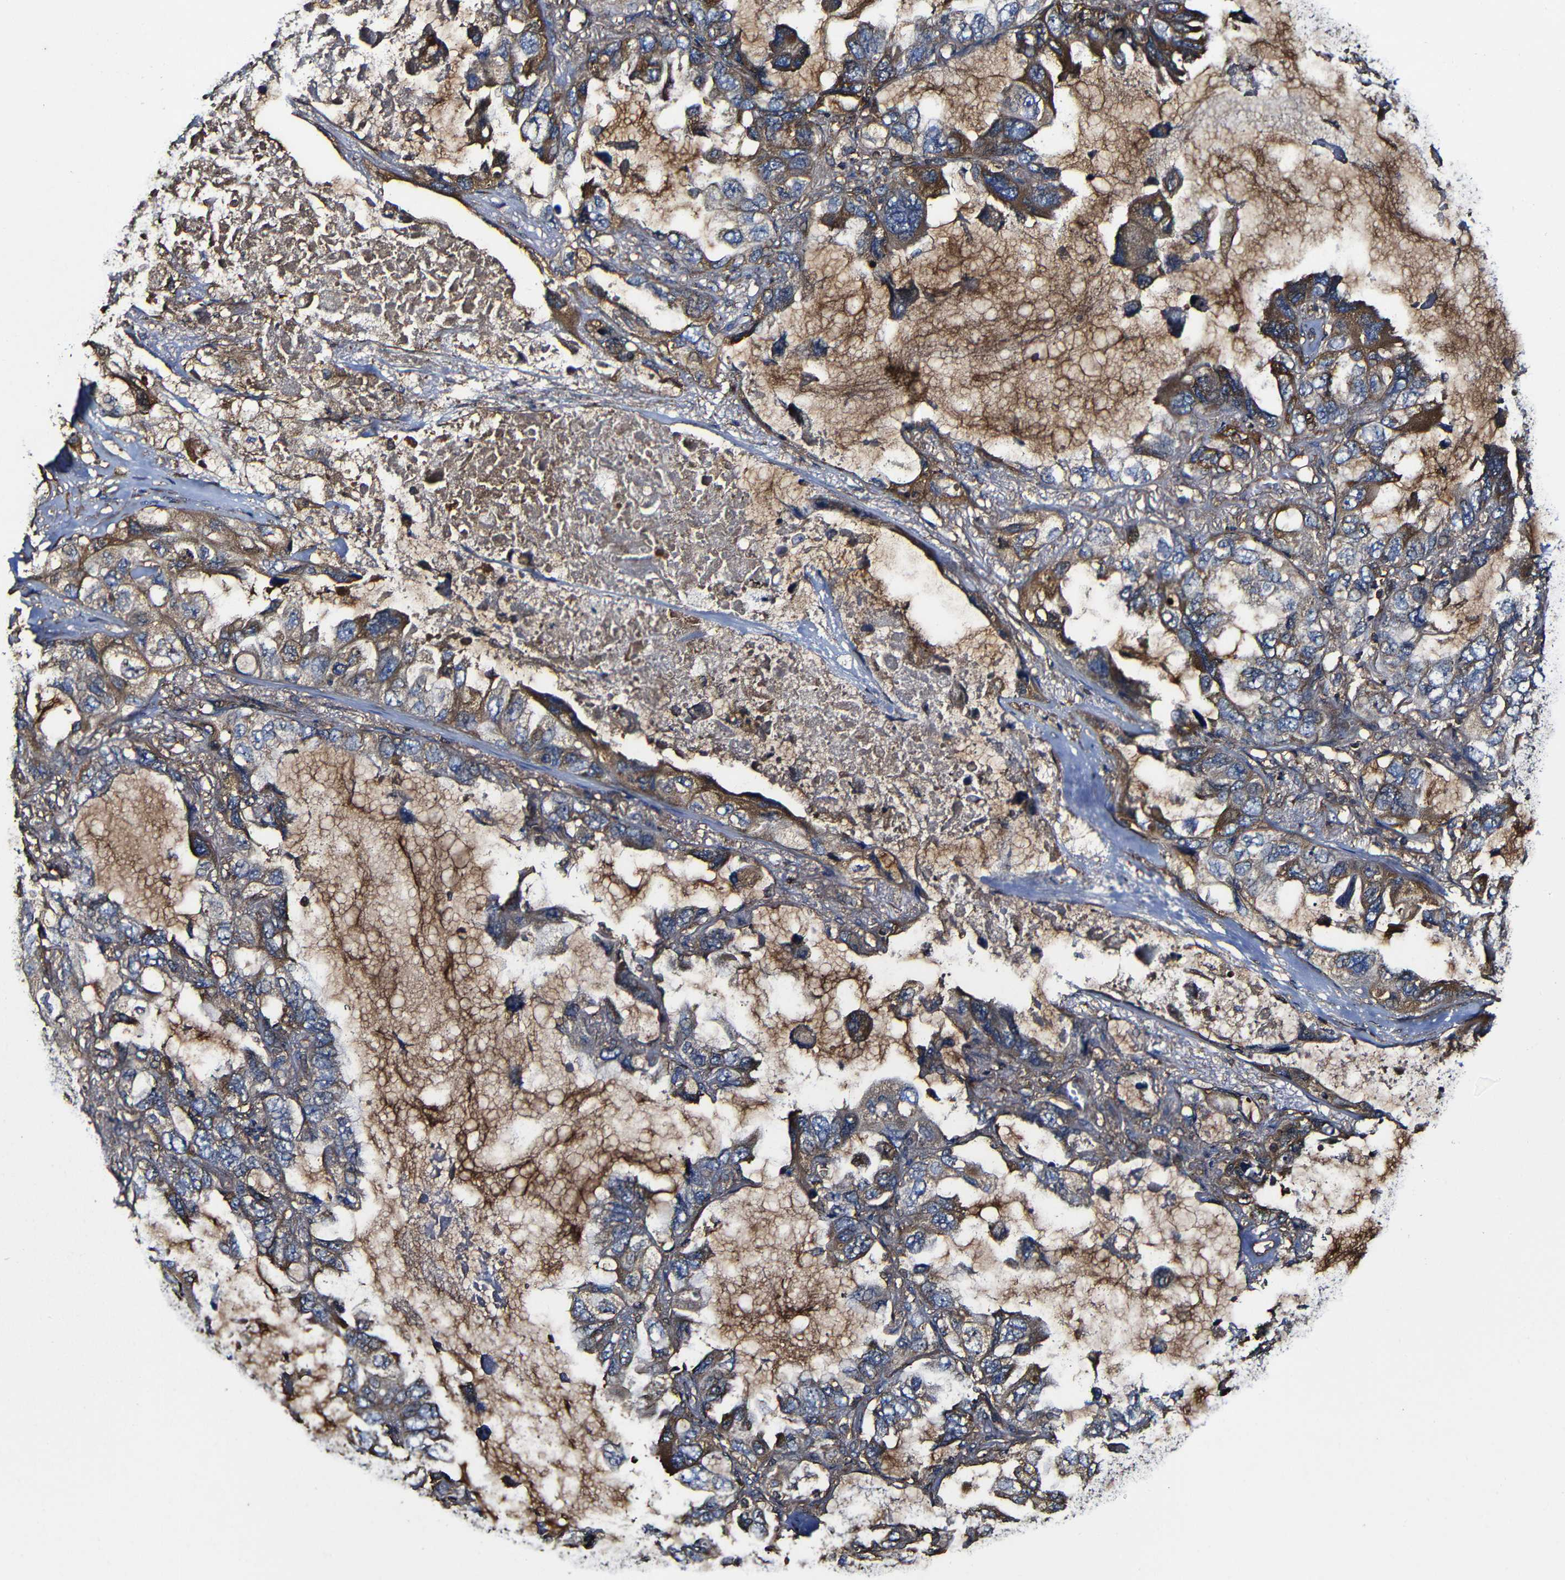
{"staining": {"intensity": "moderate", "quantity": "25%-75%", "location": "cytoplasmic/membranous"}, "tissue": "lung cancer", "cell_type": "Tumor cells", "image_type": "cancer", "snomed": [{"axis": "morphology", "description": "Squamous cell carcinoma, NOS"}, {"axis": "topography", "description": "Lung"}], "caption": "A brown stain shows moderate cytoplasmic/membranous positivity of a protein in human squamous cell carcinoma (lung) tumor cells. (Stains: DAB in brown, nuclei in blue, Microscopy: brightfield microscopy at high magnification).", "gene": "MSN", "patient": {"sex": "female", "age": 73}}